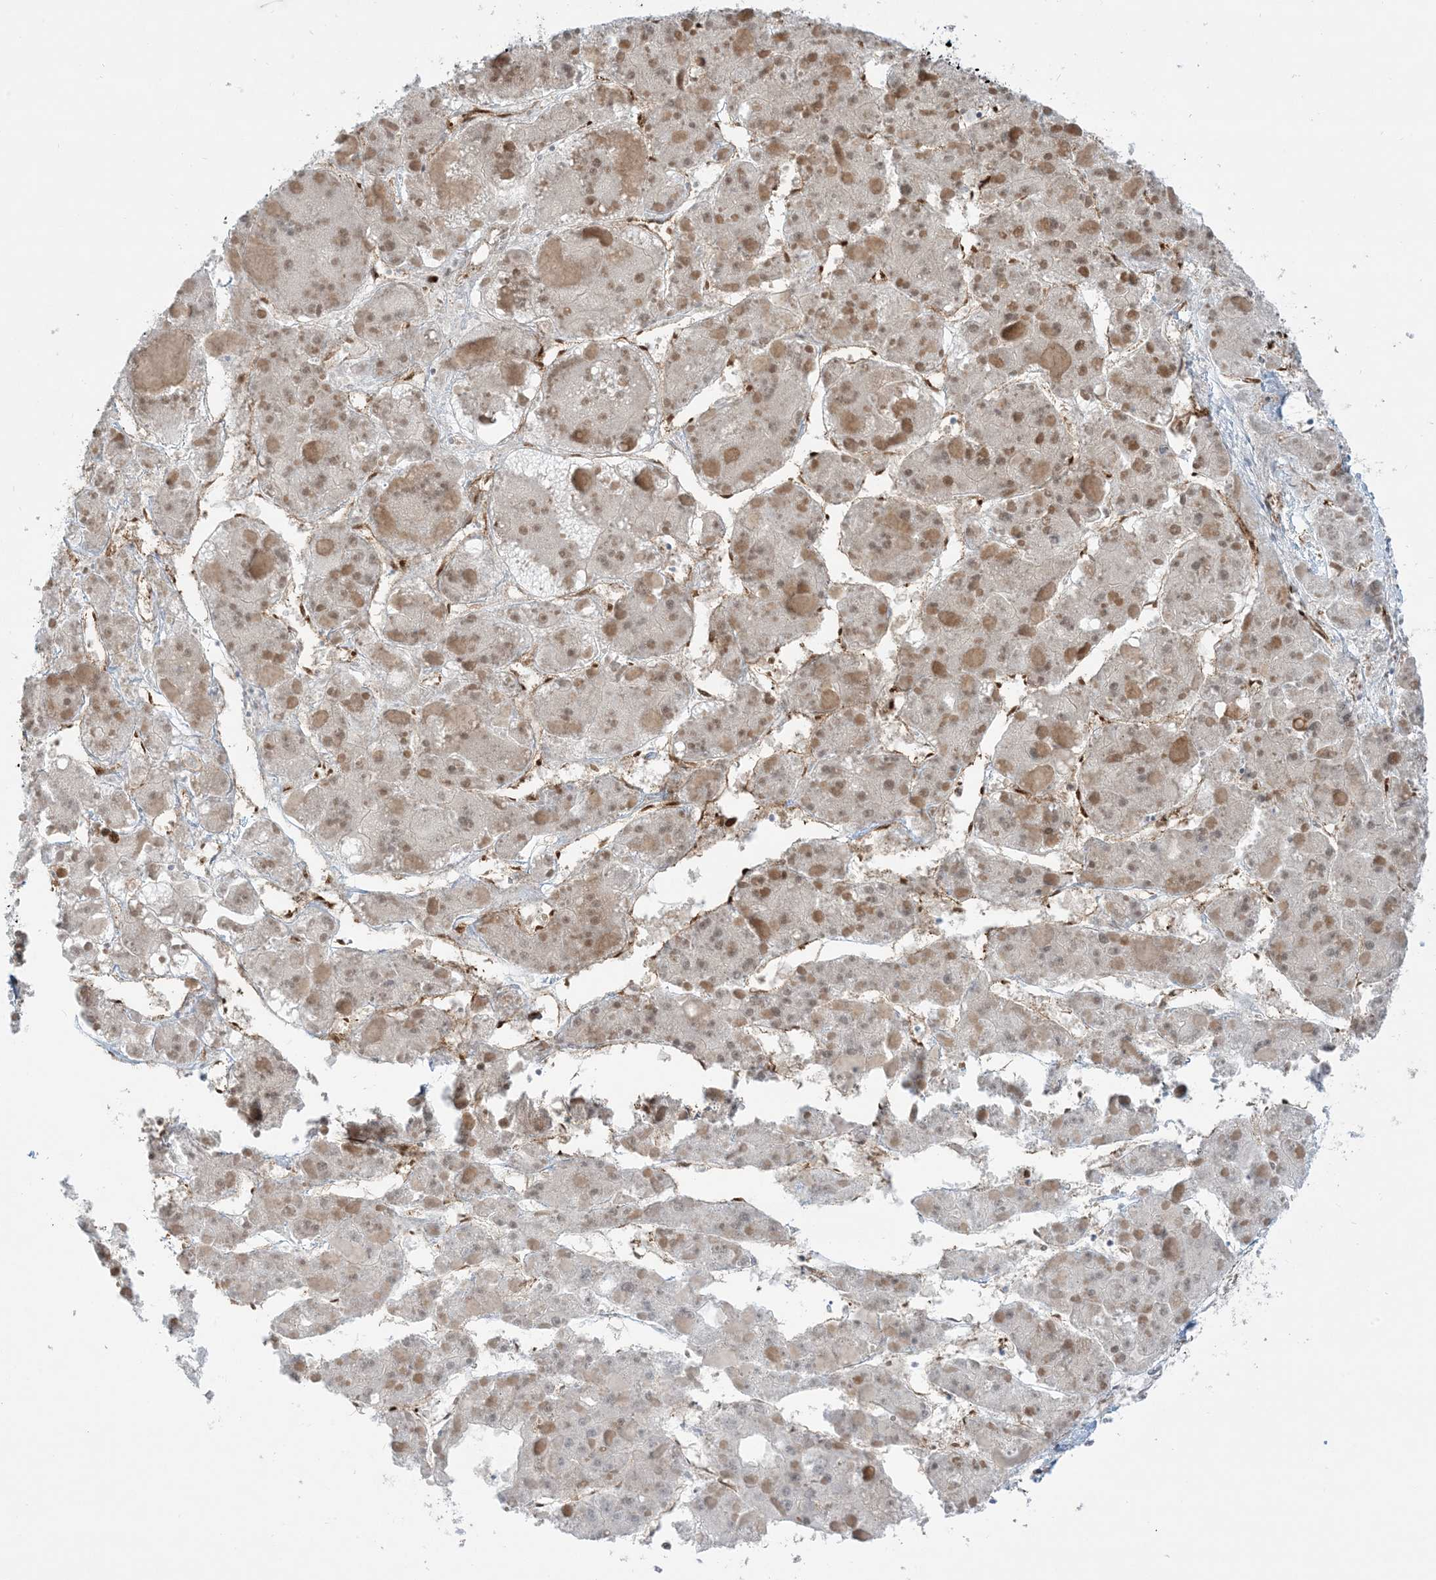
{"staining": {"intensity": "negative", "quantity": "none", "location": "none"}, "tissue": "liver cancer", "cell_type": "Tumor cells", "image_type": "cancer", "snomed": [{"axis": "morphology", "description": "Carcinoma, Hepatocellular, NOS"}, {"axis": "topography", "description": "Liver"}], "caption": "Tumor cells show no significant expression in liver cancer. (Immunohistochemistry, brightfield microscopy, high magnification).", "gene": "PPM1F", "patient": {"sex": "female", "age": 73}}